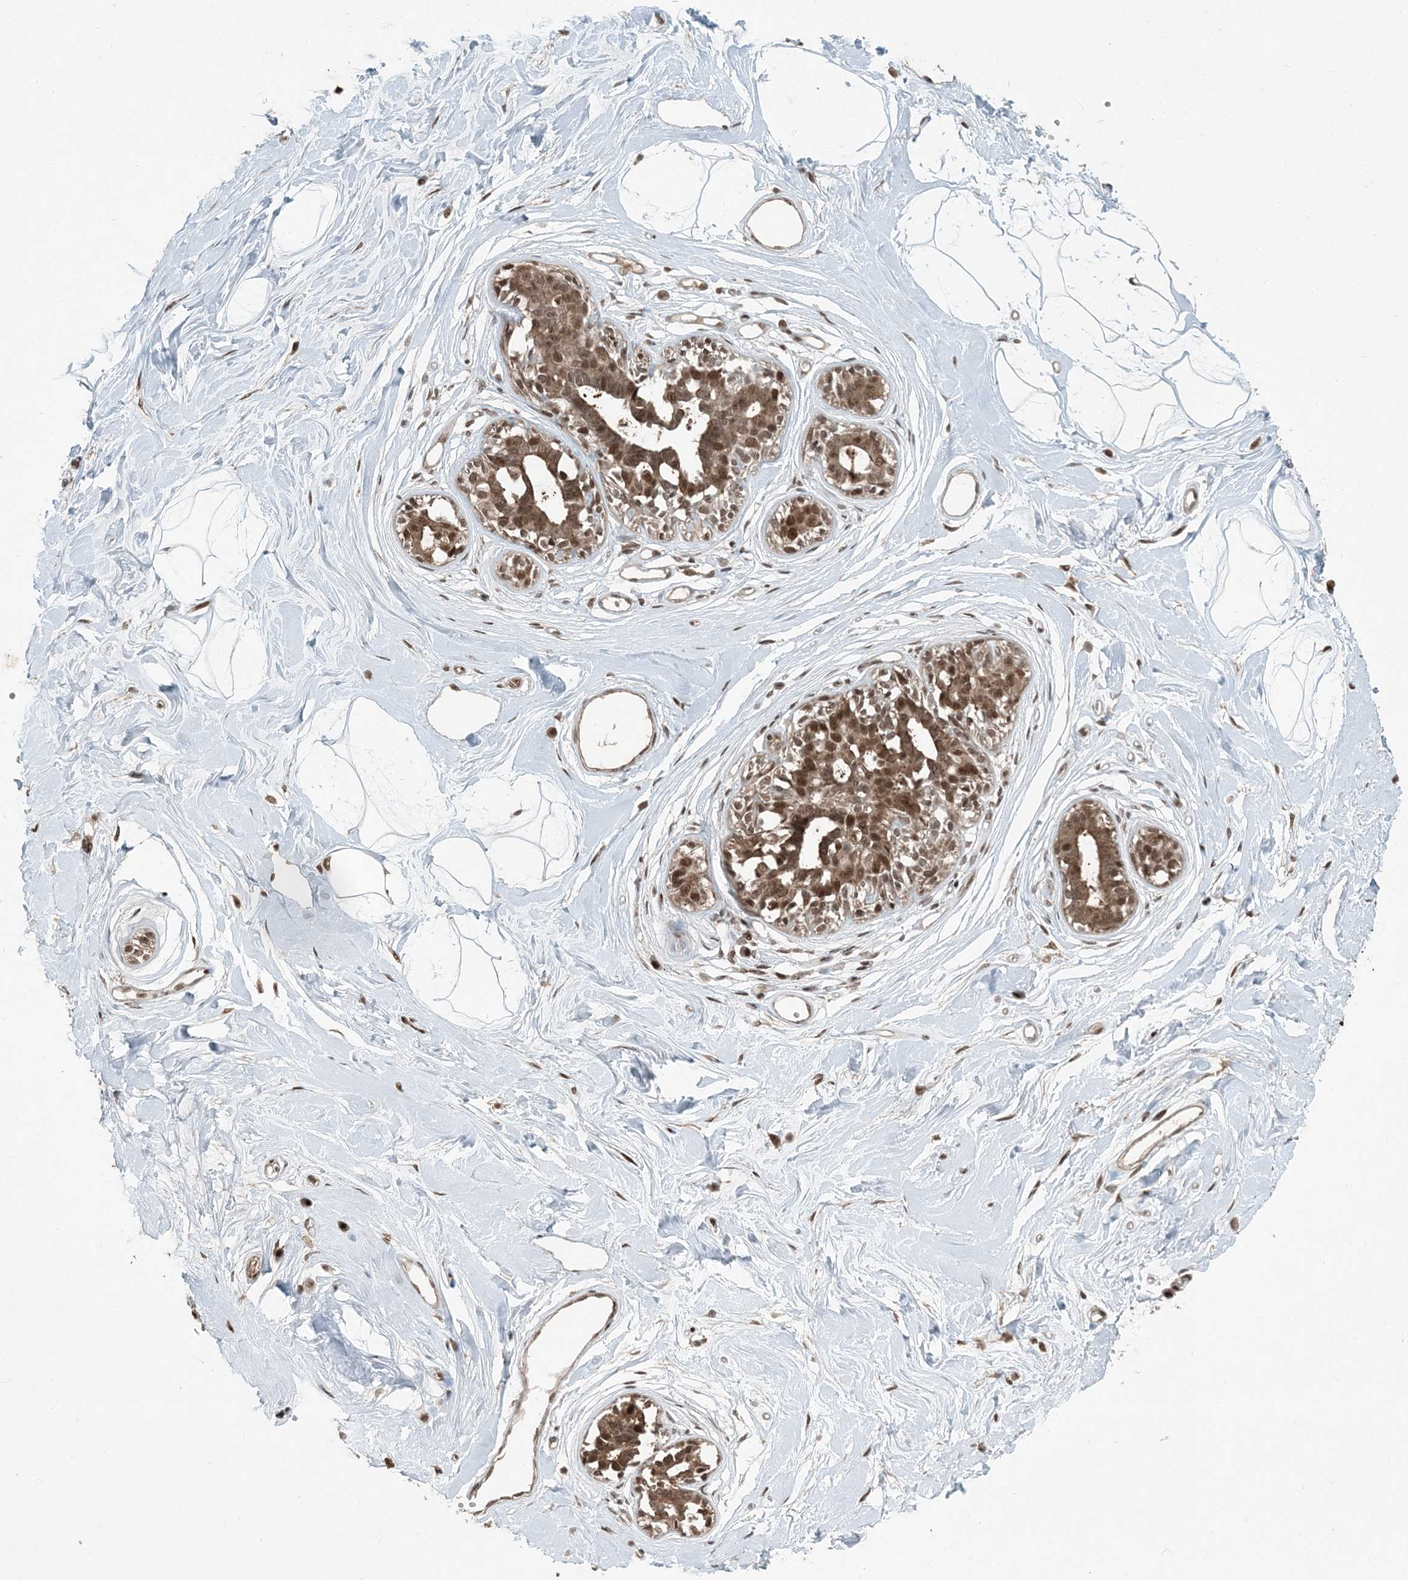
{"staining": {"intensity": "moderate", "quantity": ">75%", "location": "nuclear"}, "tissue": "breast", "cell_type": "Adipocytes", "image_type": "normal", "snomed": [{"axis": "morphology", "description": "Normal tissue, NOS"}, {"axis": "topography", "description": "Breast"}], "caption": "High-power microscopy captured an immunohistochemistry (IHC) histopathology image of normal breast, revealing moderate nuclear expression in approximately >75% of adipocytes.", "gene": "TRAPPC12", "patient": {"sex": "female", "age": 45}}